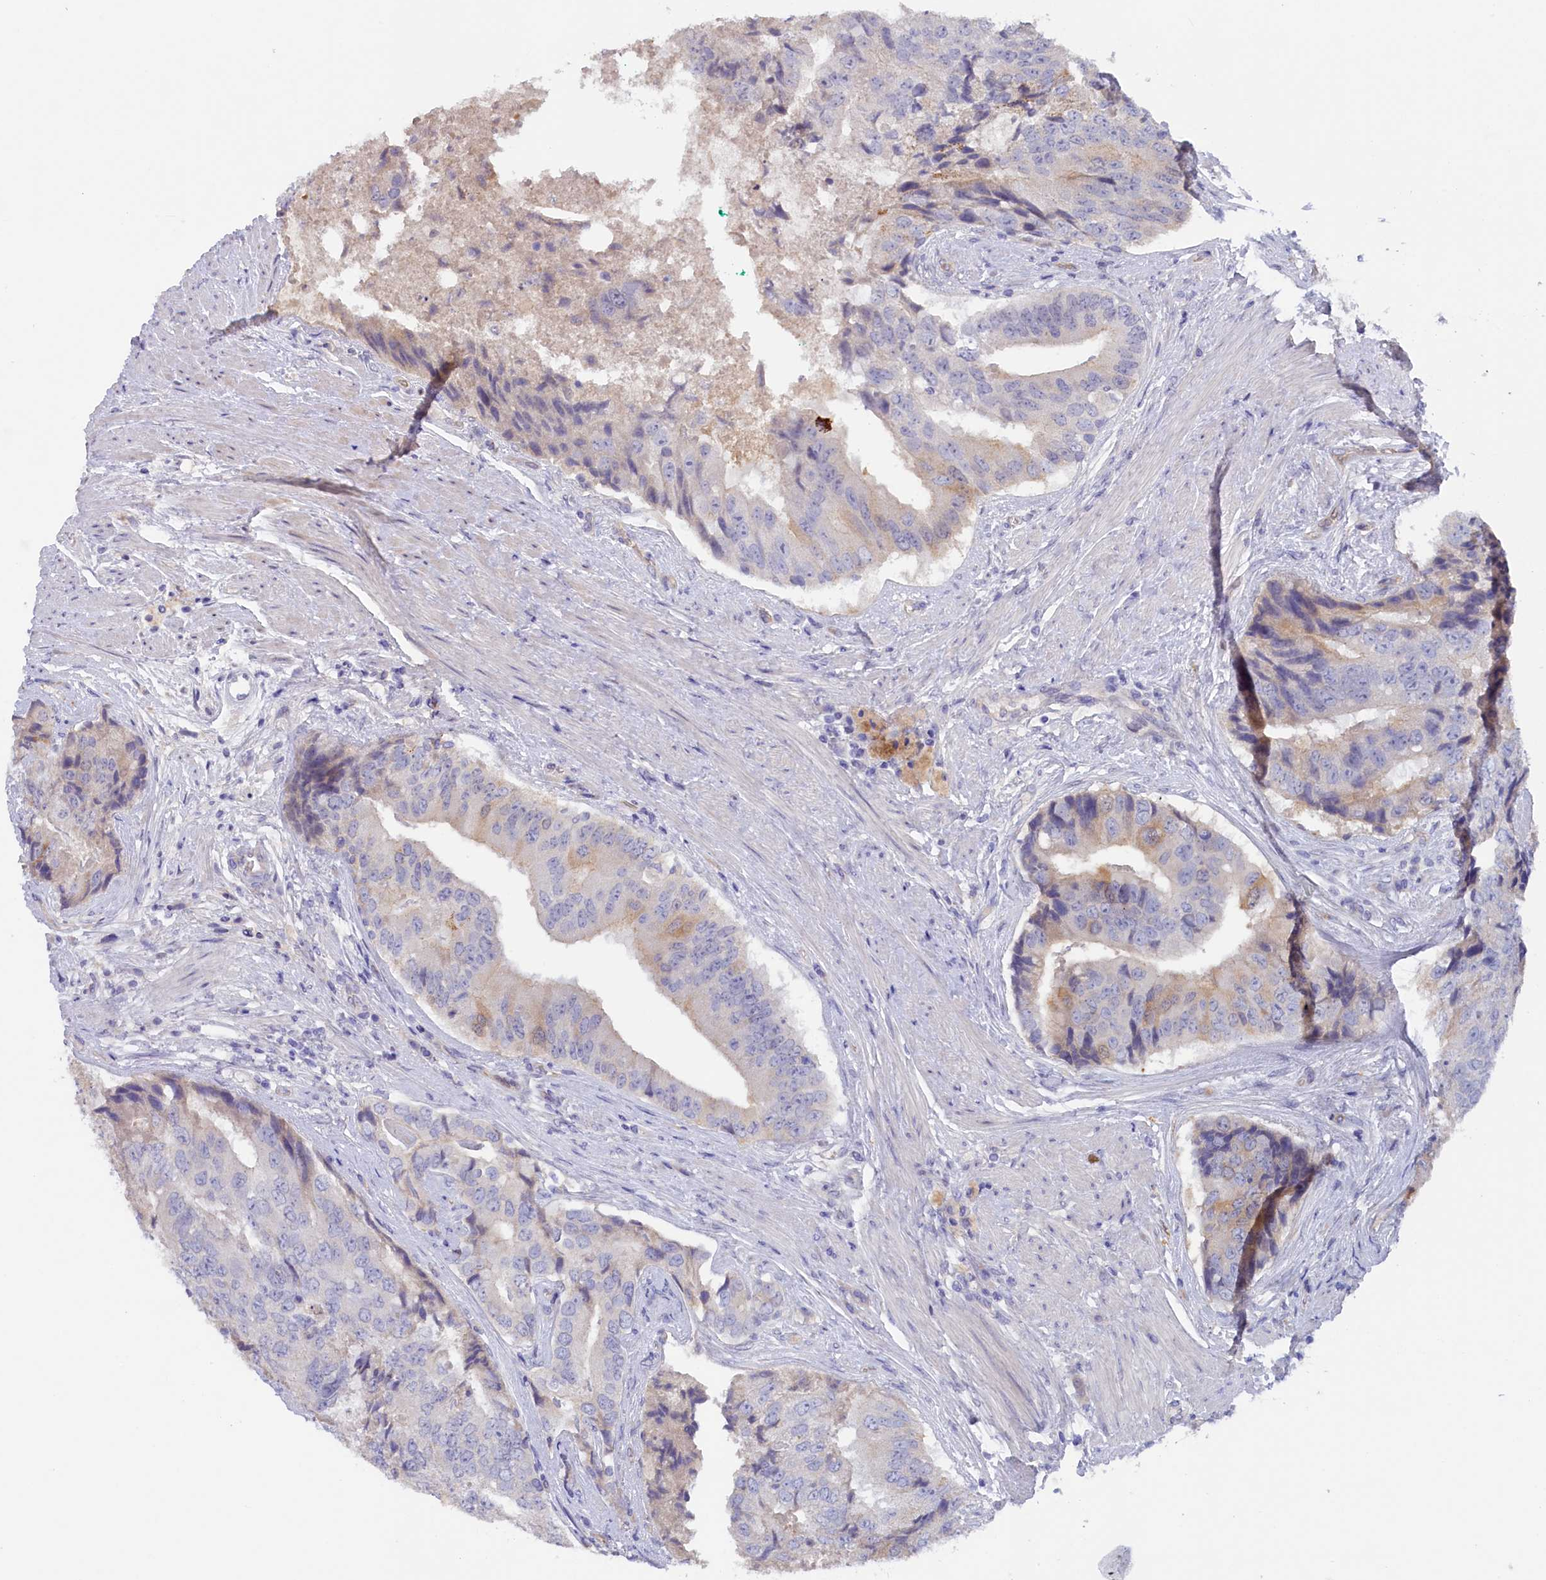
{"staining": {"intensity": "weak", "quantity": "25%-75%", "location": "cytoplasmic/membranous"}, "tissue": "prostate cancer", "cell_type": "Tumor cells", "image_type": "cancer", "snomed": [{"axis": "morphology", "description": "Adenocarcinoma, High grade"}, {"axis": "topography", "description": "Prostate"}], "caption": "Approximately 25%-75% of tumor cells in human high-grade adenocarcinoma (prostate) demonstrate weak cytoplasmic/membranous protein expression as visualized by brown immunohistochemical staining.", "gene": "ZSWIM4", "patient": {"sex": "male", "age": 70}}